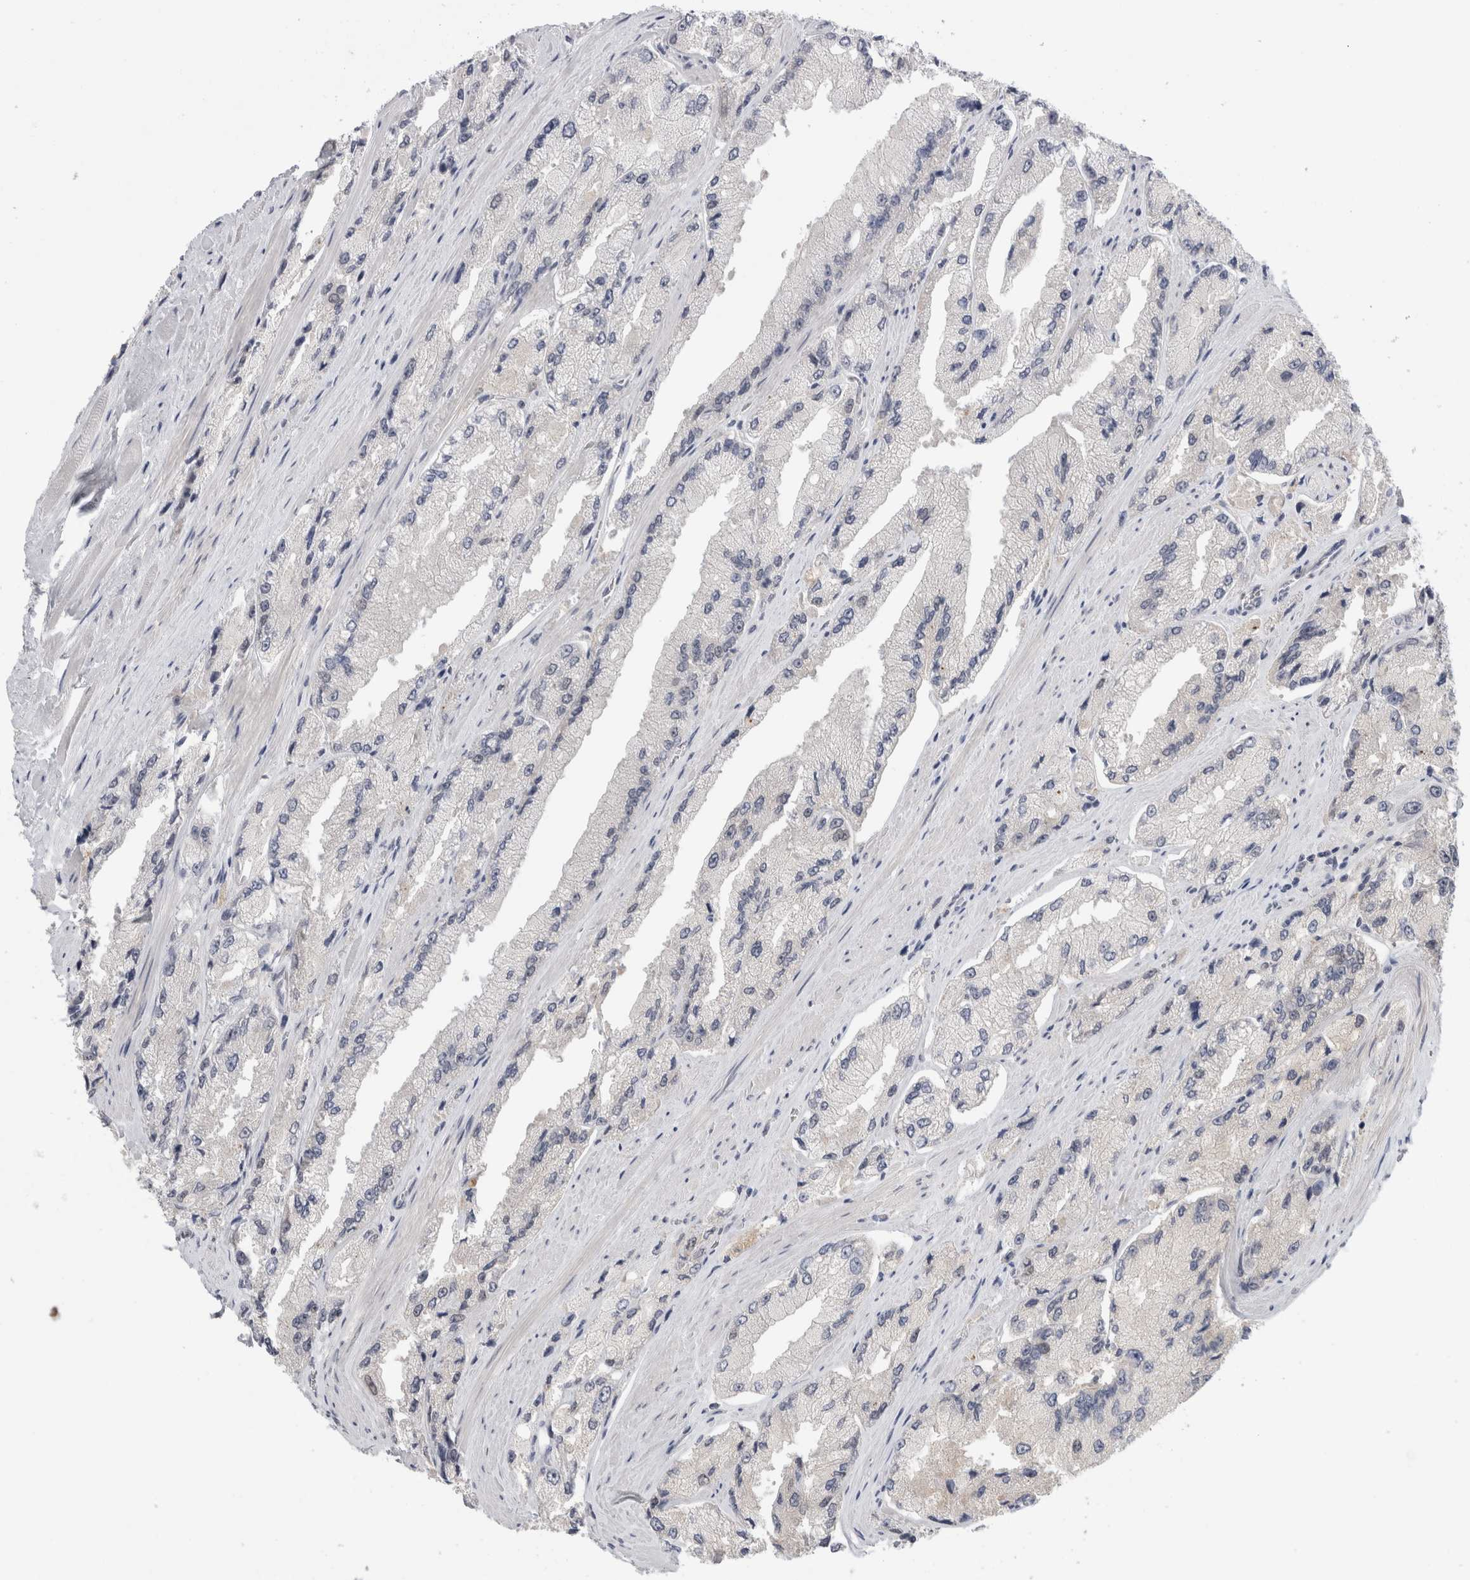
{"staining": {"intensity": "negative", "quantity": "none", "location": "none"}, "tissue": "prostate cancer", "cell_type": "Tumor cells", "image_type": "cancer", "snomed": [{"axis": "morphology", "description": "Adenocarcinoma, High grade"}, {"axis": "topography", "description": "Prostate"}], "caption": "An IHC image of prostate adenocarcinoma (high-grade) is shown. There is no staining in tumor cells of prostate adenocarcinoma (high-grade).", "gene": "ZNF24", "patient": {"sex": "male", "age": 58}}